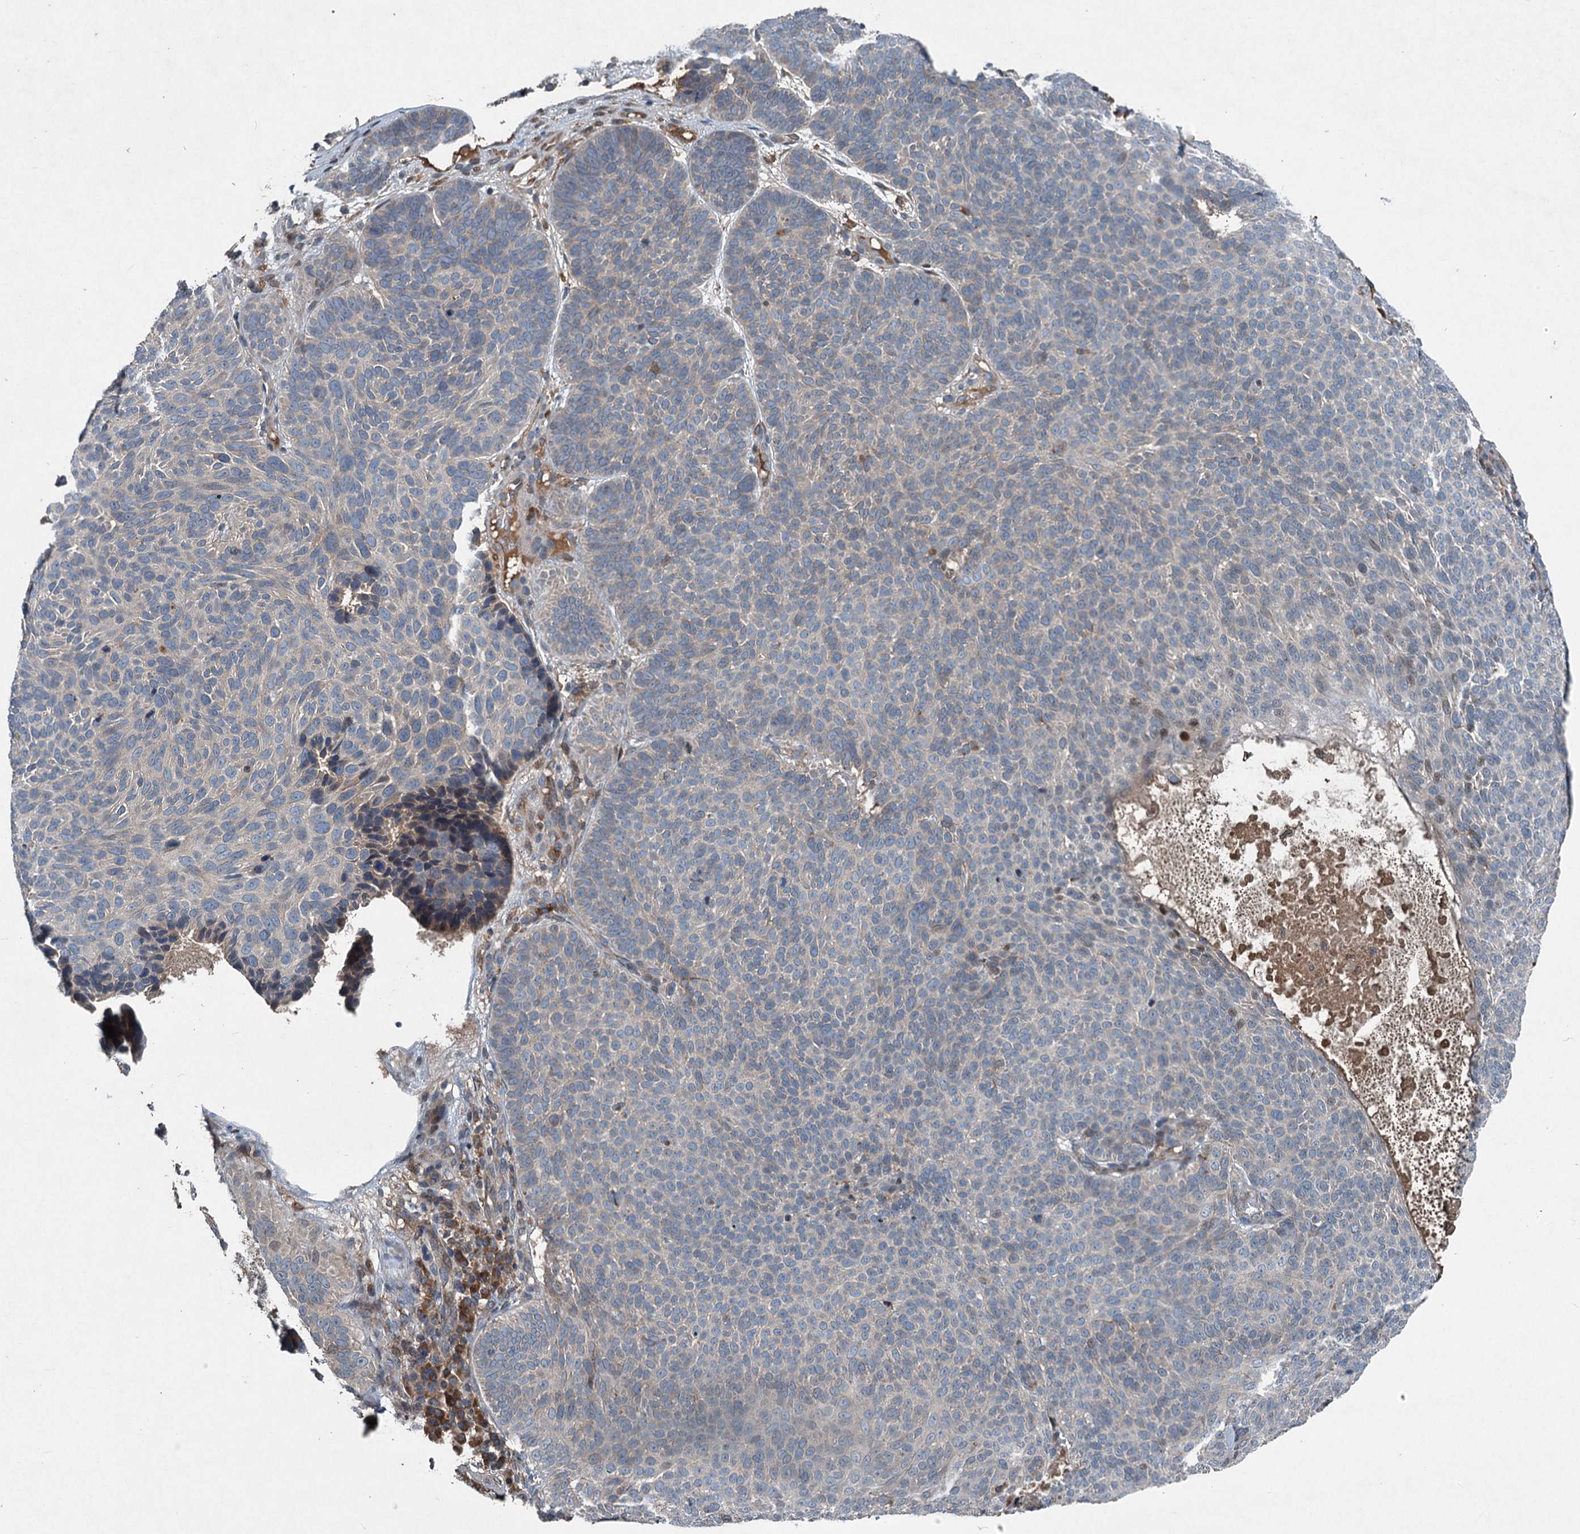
{"staining": {"intensity": "negative", "quantity": "none", "location": "none"}, "tissue": "skin cancer", "cell_type": "Tumor cells", "image_type": "cancer", "snomed": [{"axis": "morphology", "description": "Basal cell carcinoma"}, {"axis": "topography", "description": "Skin"}], "caption": "Immunohistochemical staining of skin cancer reveals no significant positivity in tumor cells.", "gene": "TAPBPL", "patient": {"sex": "male", "age": 85}}